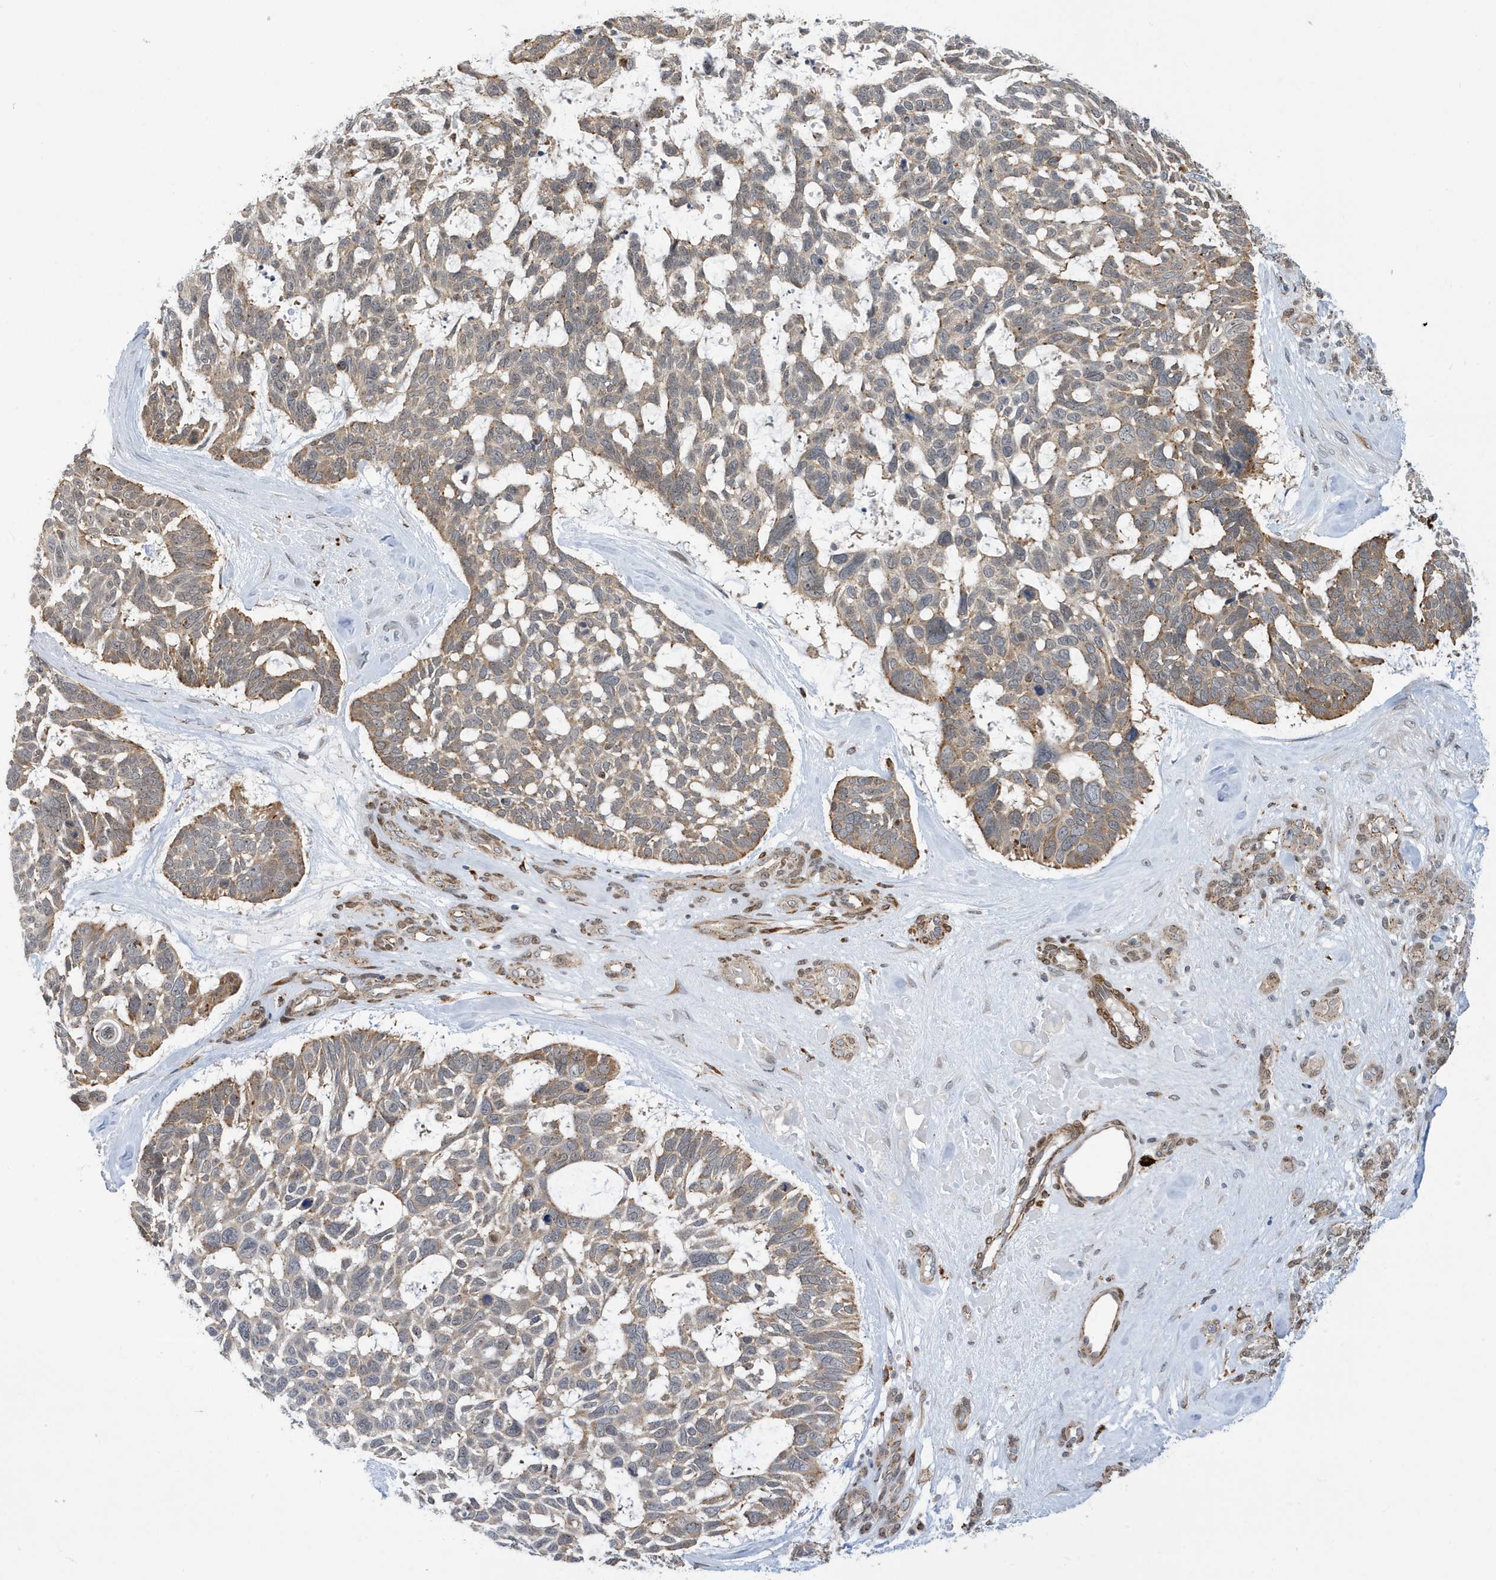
{"staining": {"intensity": "moderate", "quantity": "25%-75%", "location": "cytoplasmic/membranous"}, "tissue": "skin cancer", "cell_type": "Tumor cells", "image_type": "cancer", "snomed": [{"axis": "morphology", "description": "Basal cell carcinoma"}, {"axis": "topography", "description": "Skin"}], "caption": "Immunohistochemical staining of human skin basal cell carcinoma exhibits medium levels of moderate cytoplasmic/membranous expression in approximately 25%-75% of tumor cells. The staining was performed using DAB (3,3'-diaminobenzidine), with brown indicating positive protein expression. Nuclei are stained blue with hematoxylin.", "gene": "ZNF507", "patient": {"sex": "male", "age": 88}}